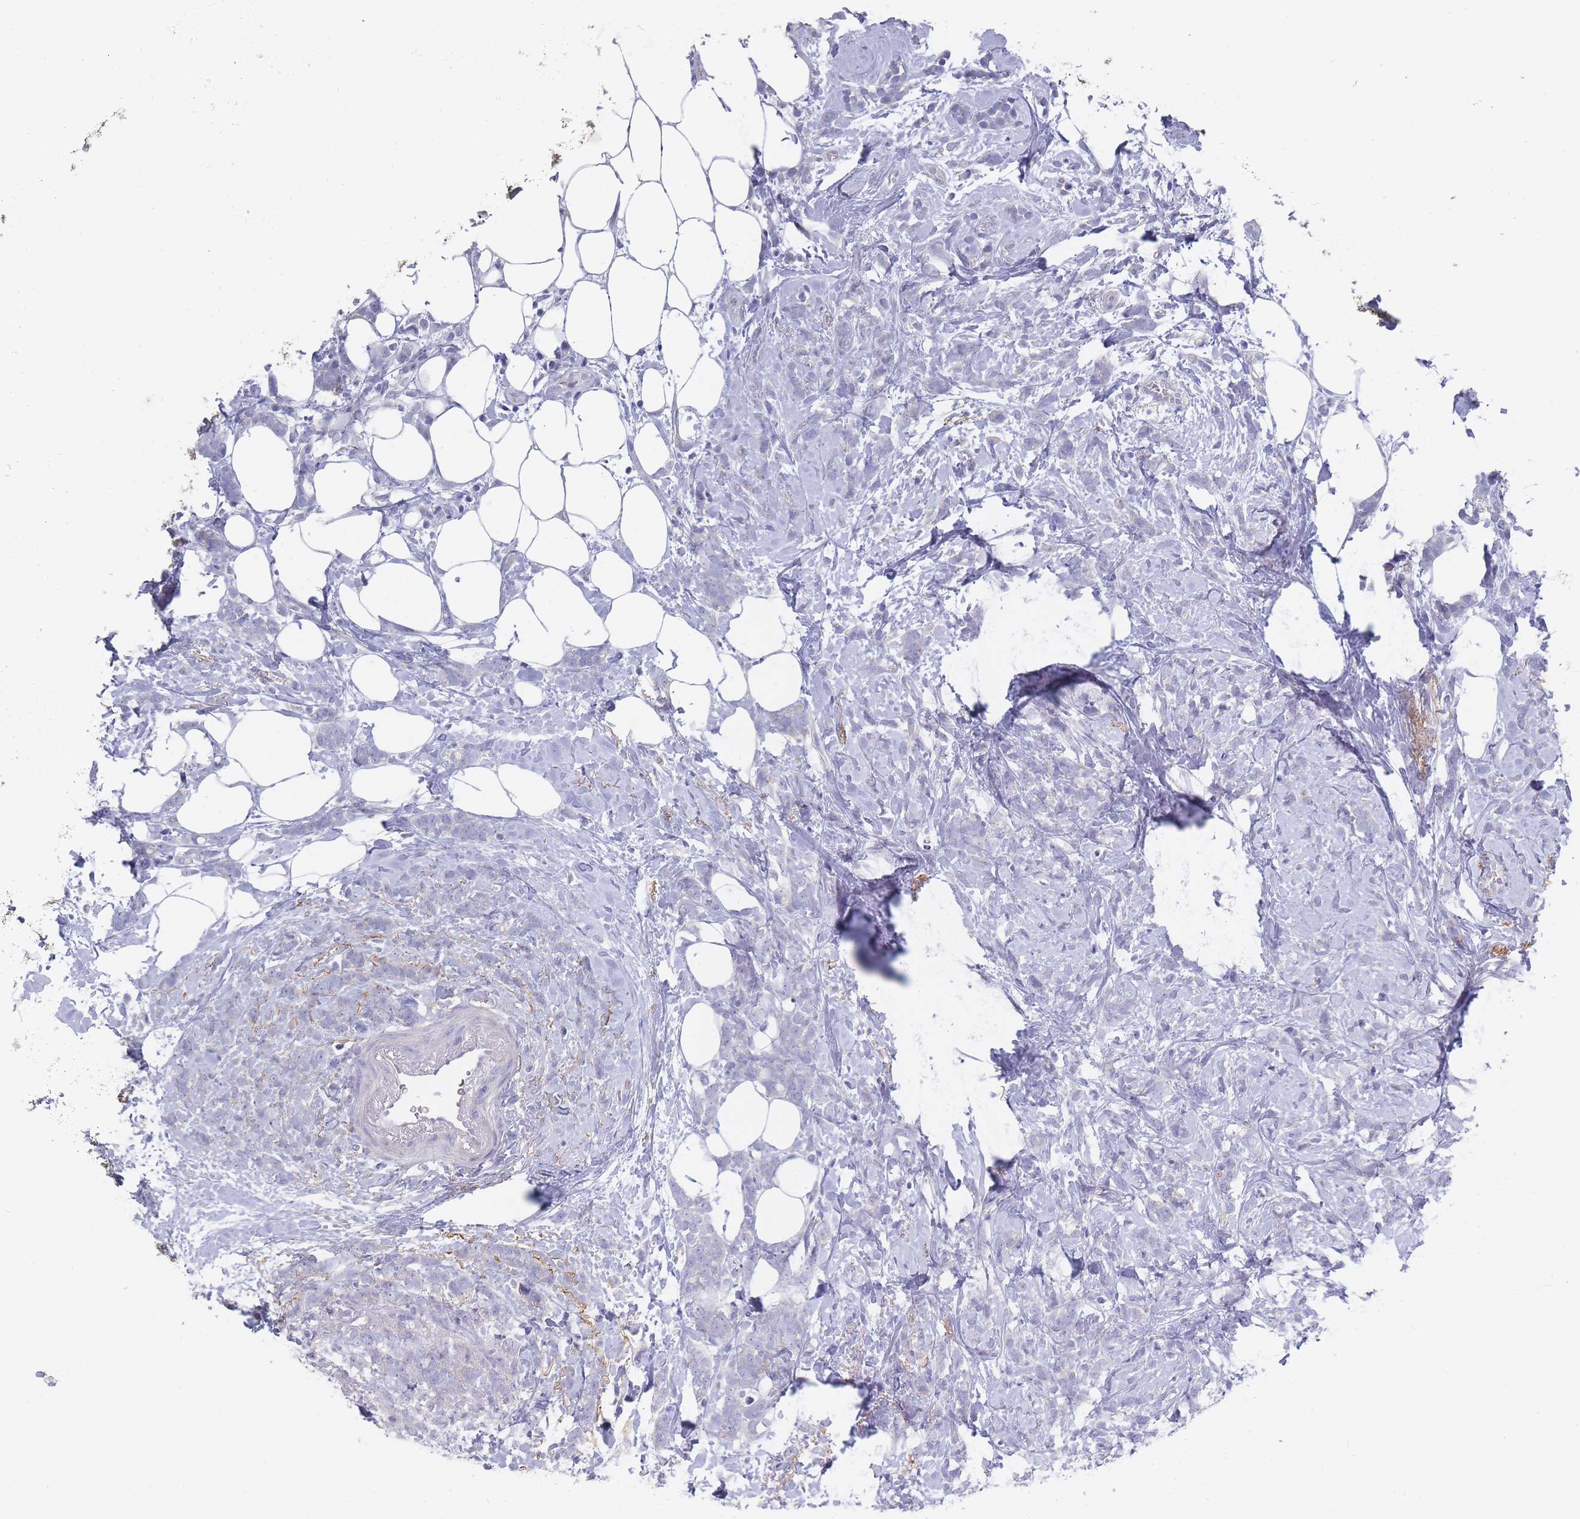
{"staining": {"intensity": "negative", "quantity": "none", "location": "none"}, "tissue": "breast cancer", "cell_type": "Tumor cells", "image_type": "cancer", "snomed": [{"axis": "morphology", "description": "Lobular carcinoma"}, {"axis": "topography", "description": "Breast"}], "caption": "Immunohistochemical staining of breast cancer (lobular carcinoma) displays no significant staining in tumor cells. Nuclei are stained in blue.", "gene": "PIGU", "patient": {"sex": "female", "age": 58}}